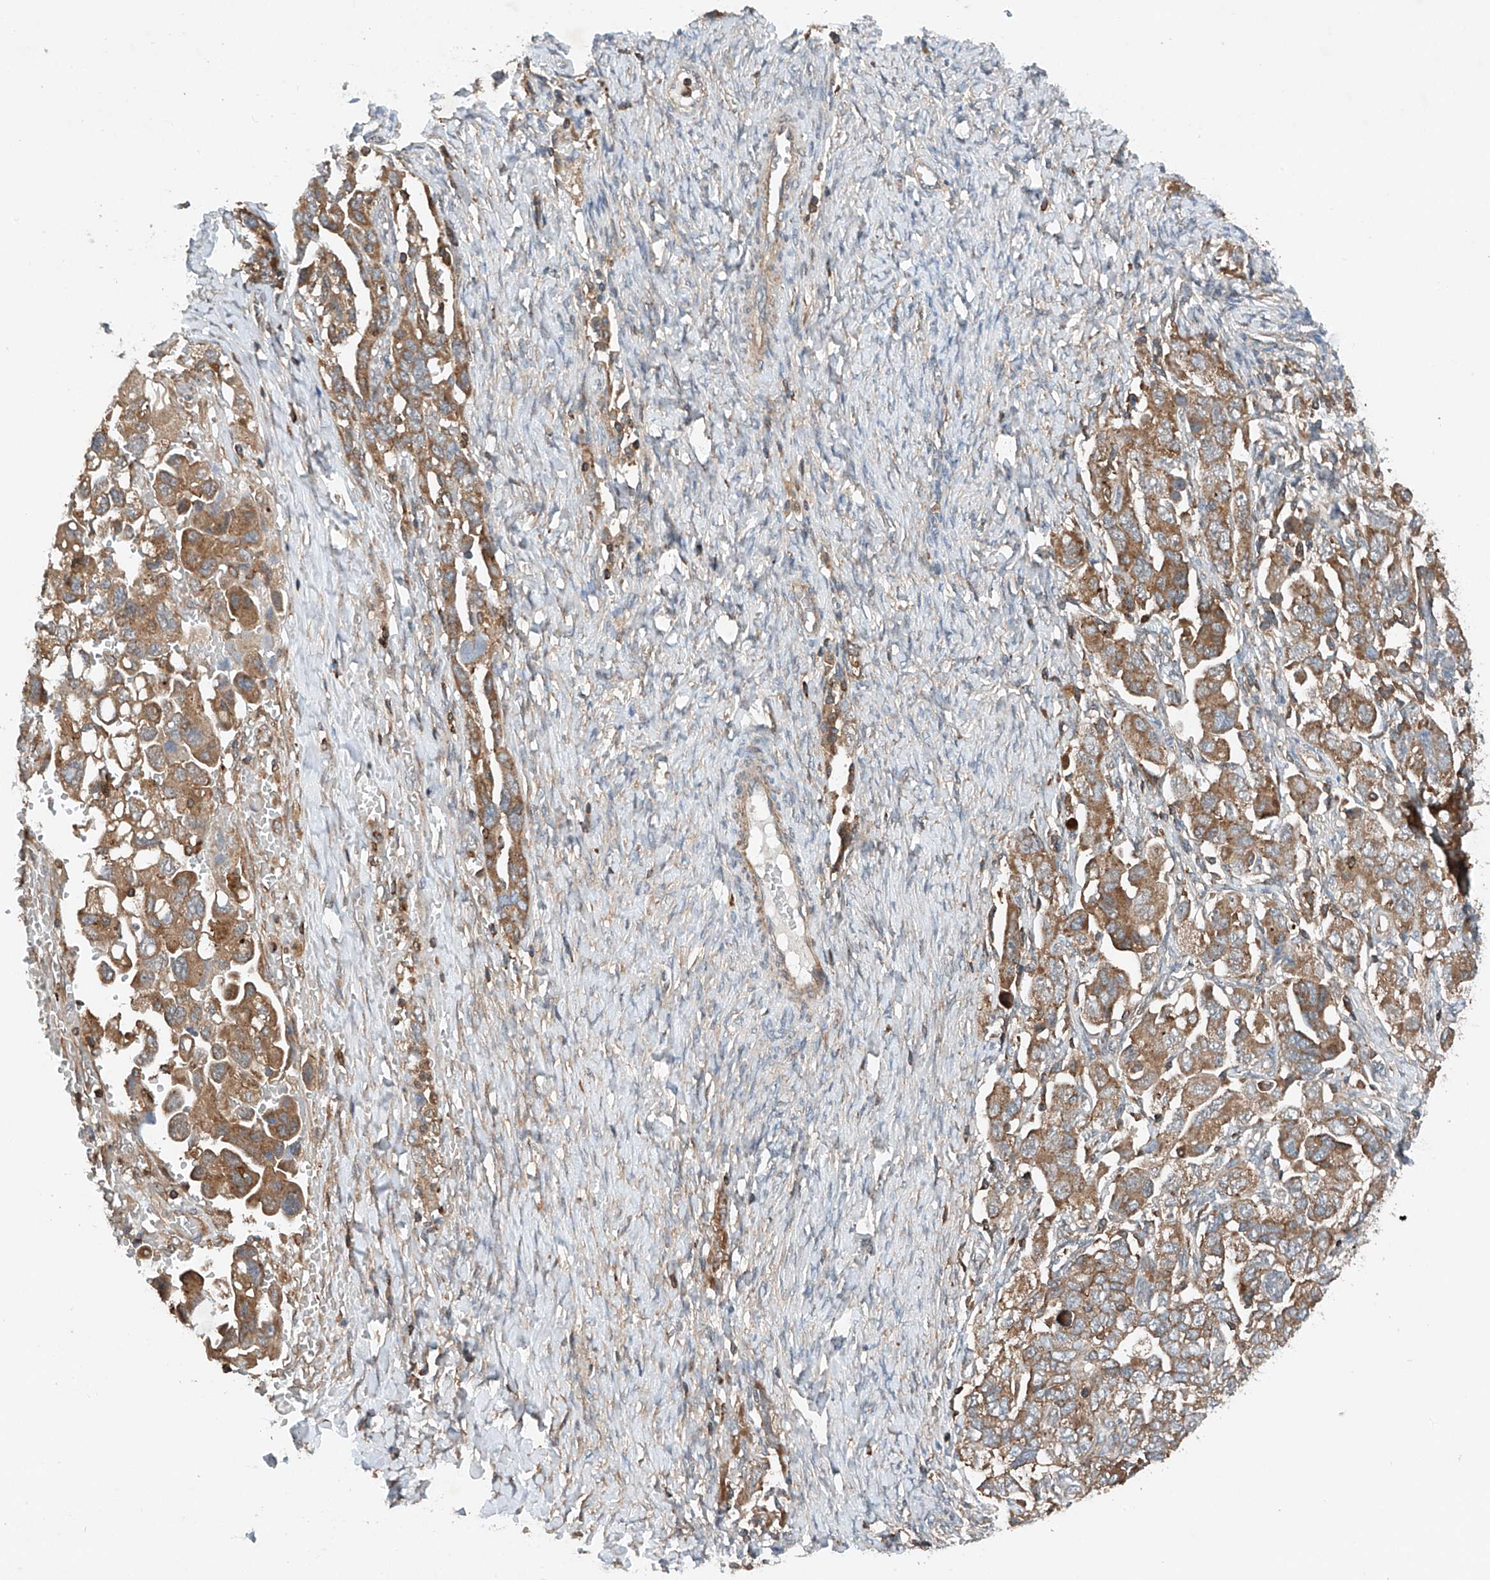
{"staining": {"intensity": "moderate", "quantity": ">75%", "location": "cytoplasmic/membranous"}, "tissue": "ovarian cancer", "cell_type": "Tumor cells", "image_type": "cancer", "snomed": [{"axis": "morphology", "description": "Carcinoma, NOS"}, {"axis": "morphology", "description": "Cystadenocarcinoma, serous, NOS"}, {"axis": "topography", "description": "Ovary"}], "caption": "IHC of serous cystadenocarcinoma (ovarian) displays medium levels of moderate cytoplasmic/membranous staining in approximately >75% of tumor cells.", "gene": "CEP85L", "patient": {"sex": "female", "age": 69}}